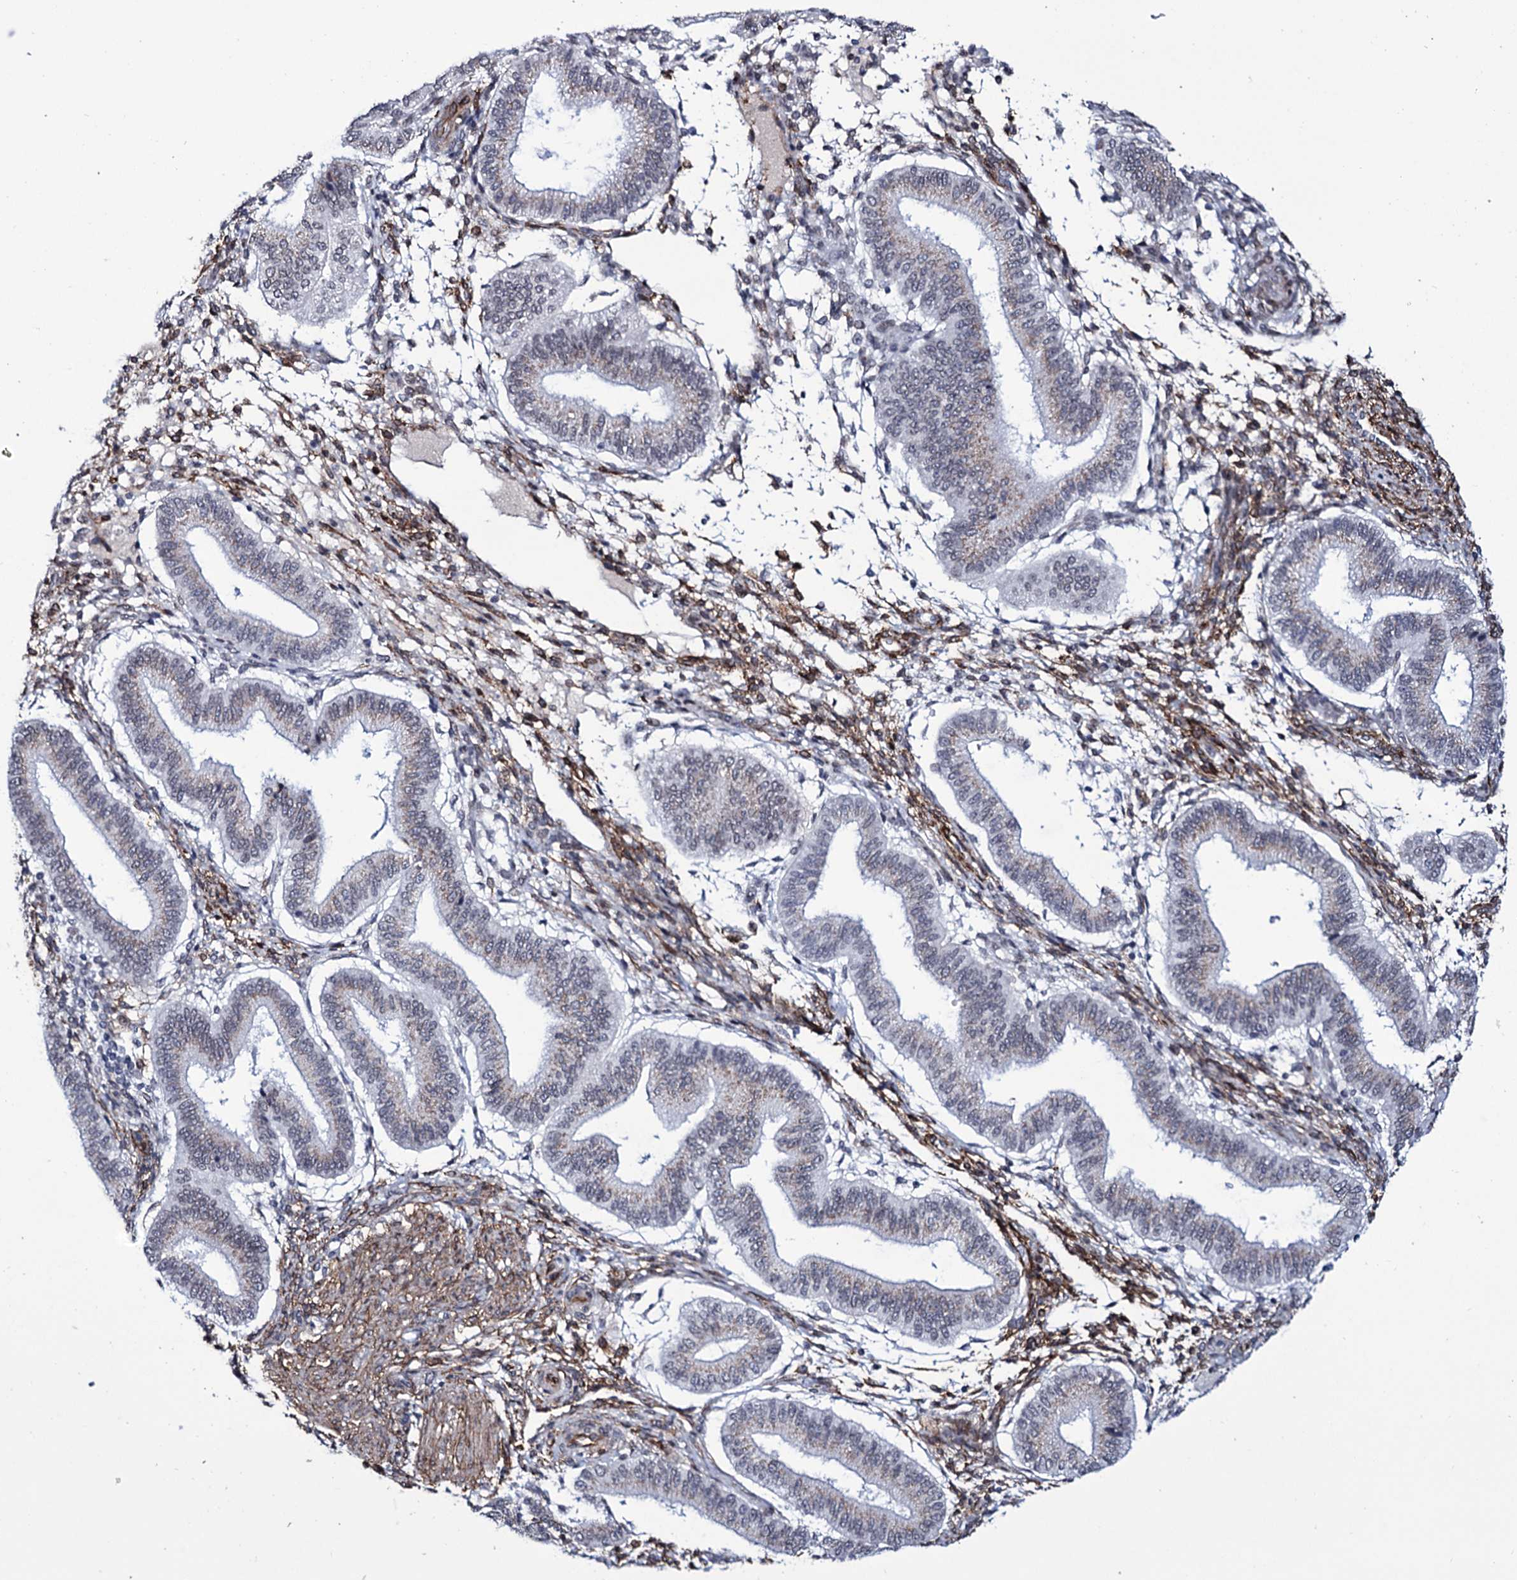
{"staining": {"intensity": "moderate", "quantity": "25%-75%", "location": "cytoplasmic/membranous"}, "tissue": "endometrium", "cell_type": "Cells in endometrial stroma", "image_type": "normal", "snomed": [{"axis": "morphology", "description": "Normal tissue, NOS"}, {"axis": "topography", "description": "Endometrium"}], "caption": "Cells in endometrial stroma display moderate cytoplasmic/membranous staining in approximately 25%-75% of cells in unremarkable endometrium.", "gene": "ZC3H12C", "patient": {"sex": "female", "age": 39}}